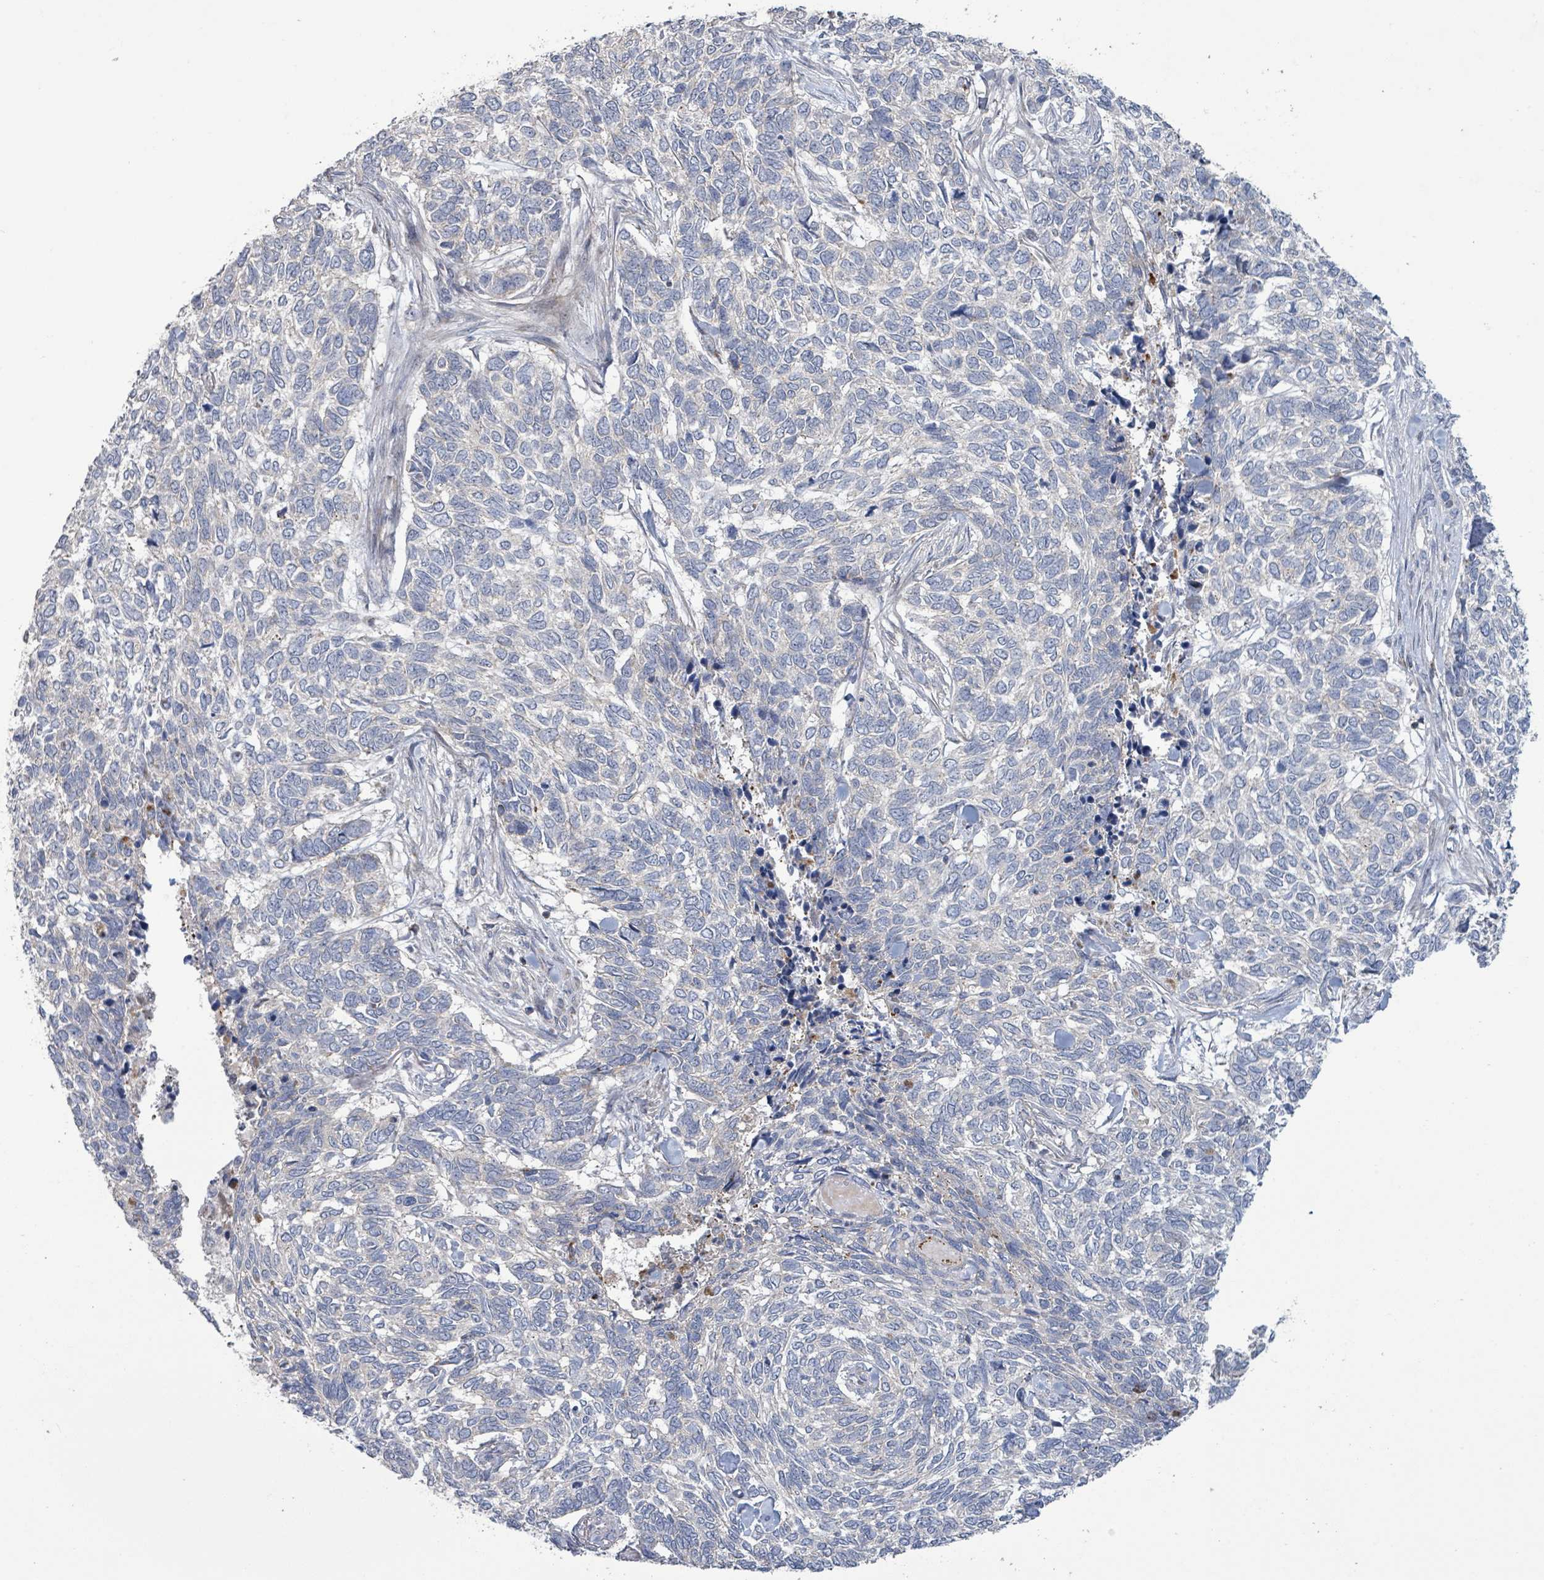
{"staining": {"intensity": "negative", "quantity": "none", "location": "none"}, "tissue": "skin cancer", "cell_type": "Tumor cells", "image_type": "cancer", "snomed": [{"axis": "morphology", "description": "Basal cell carcinoma"}, {"axis": "topography", "description": "Skin"}], "caption": "Tumor cells show no significant protein positivity in skin cancer.", "gene": "LILRA4", "patient": {"sex": "female", "age": 65}}